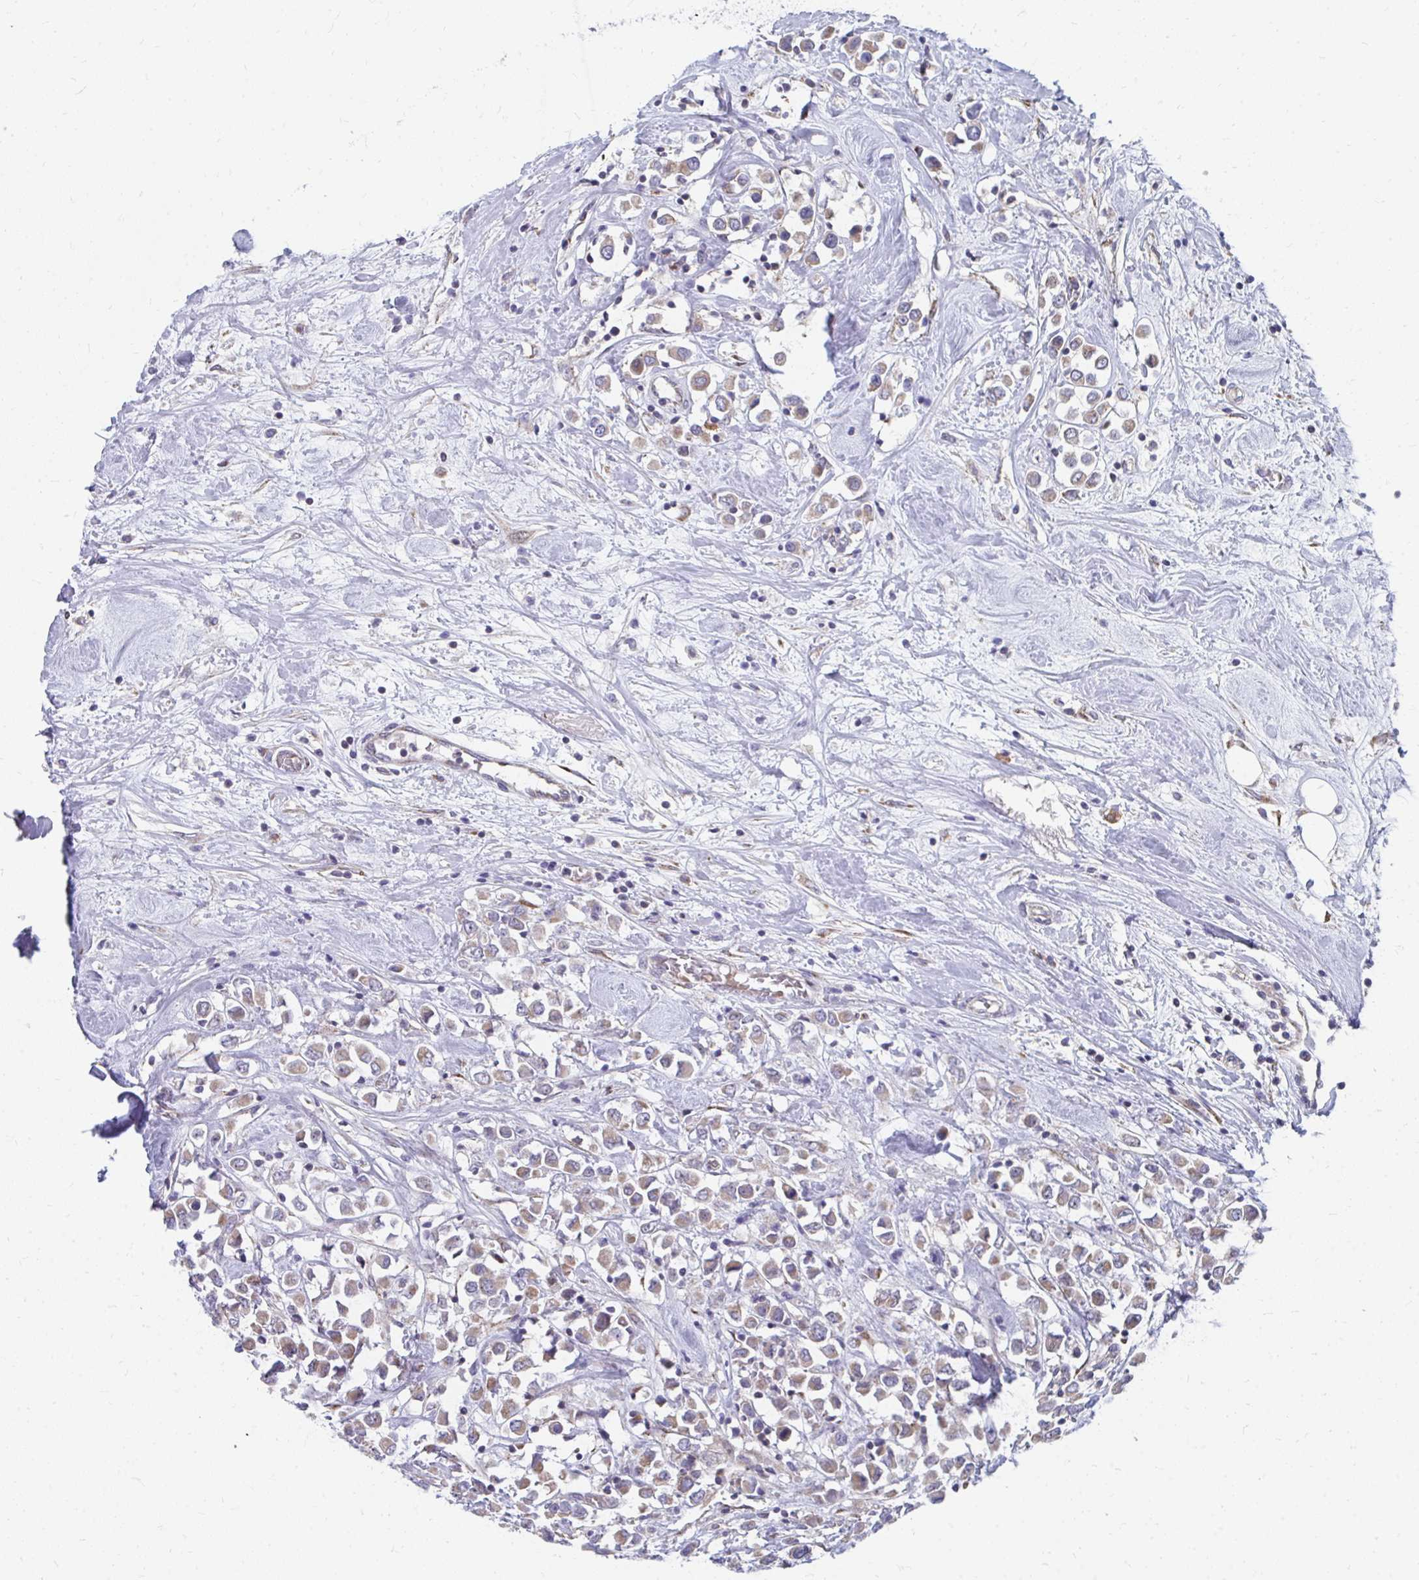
{"staining": {"intensity": "weak", "quantity": ">75%", "location": "cytoplasmic/membranous"}, "tissue": "breast cancer", "cell_type": "Tumor cells", "image_type": "cancer", "snomed": [{"axis": "morphology", "description": "Duct carcinoma"}, {"axis": "topography", "description": "Breast"}], "caption": "This photomicrograph shows immunohistochemistry (IHC) staining of breast infiltrating ductal carcinoma, with low weak cytoplasmic/membranous staining in about >75% of tumor cells.", "gene": "PABIR3", "patient": {"sex": "female", "age": 61}}